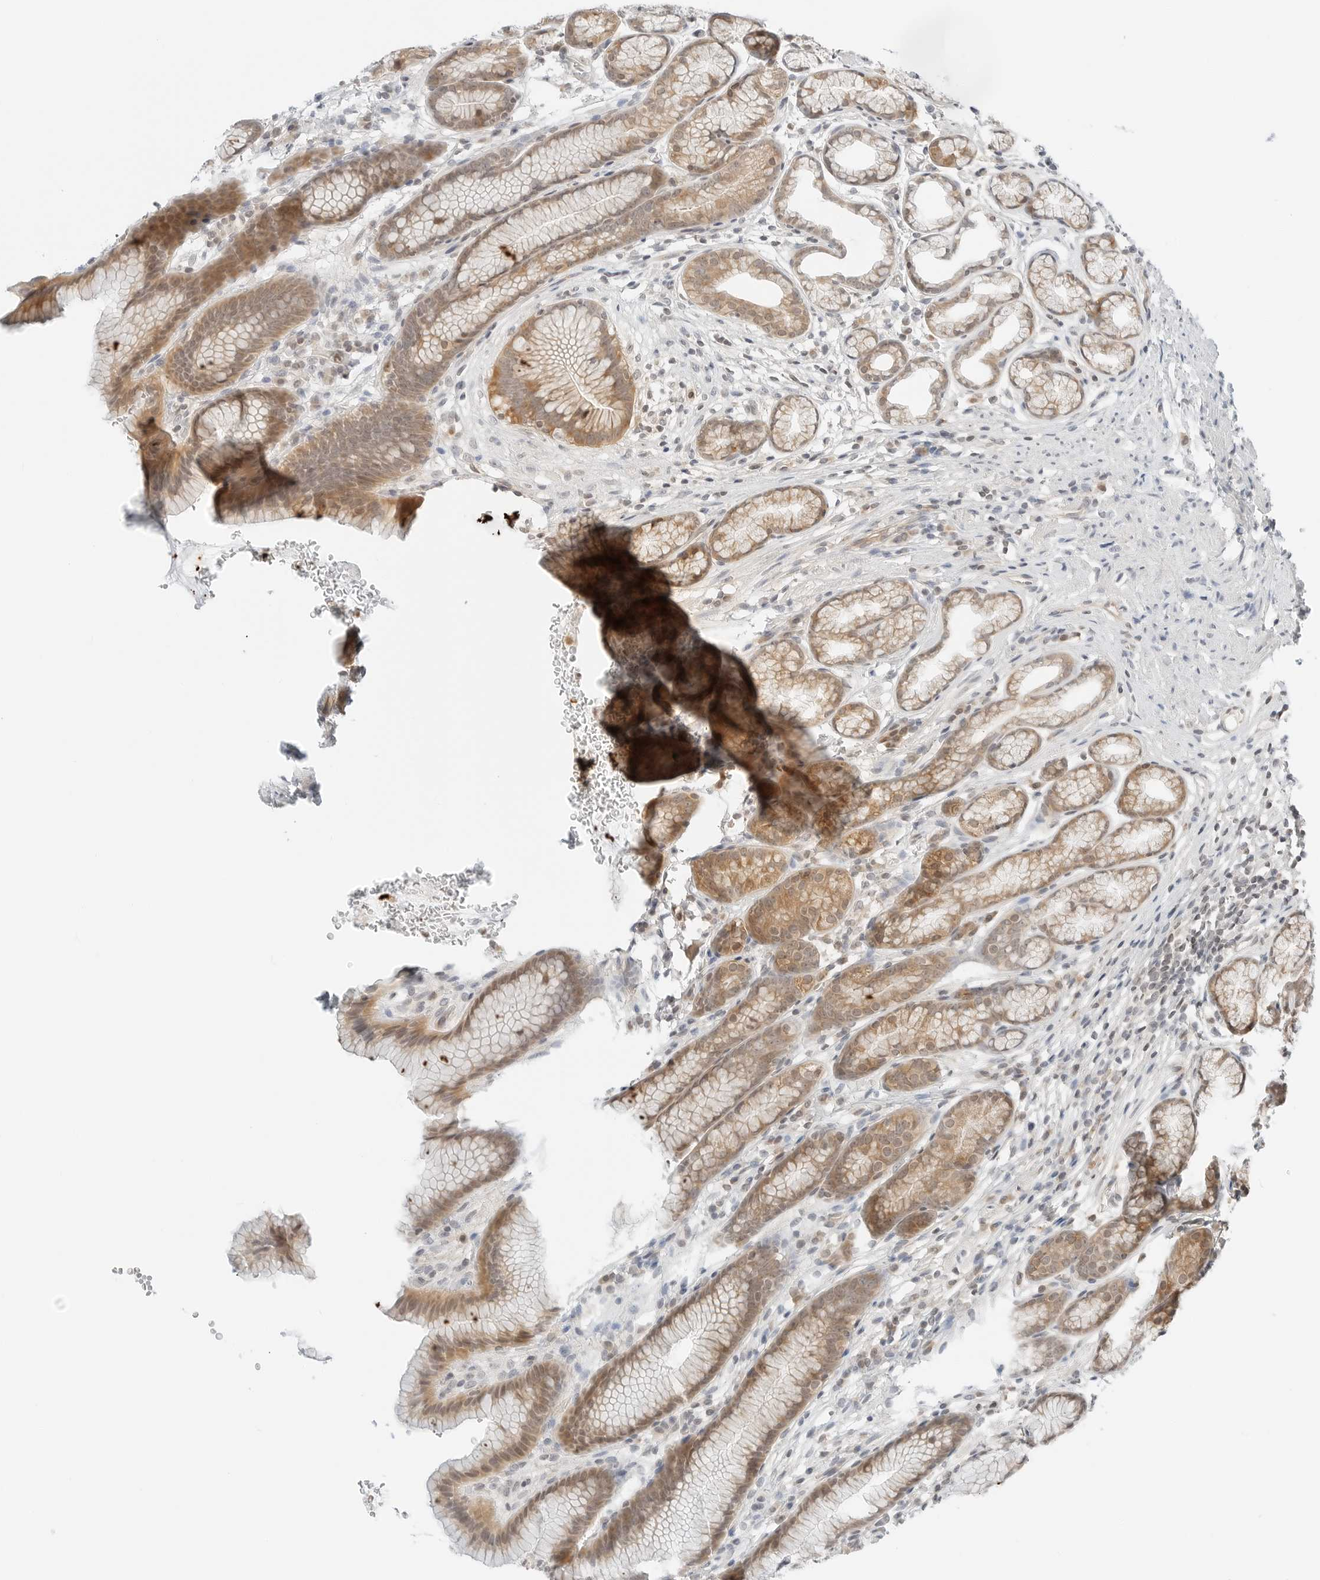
{"staining": {"intensity": "moderate", "quantity": "25%-75%", "location": "cytoplasmic/membranous"}, "tissue": "stomach", "cell_type": "Glandular cells", "image_type": "normal", "snomed": [{"axis": "morphology", "description": "Normal tissue, NOS"}, {"axis": "topography", "description": "Stomach"}], "caption": "Protein expression analysis of benign stomach reveals moderate cytoplasmic/membranous staining in approximately 25%-75% of glandular cells. (IHC, brightfield microscopy, high magnification).", "gene": "IQCC", "patient": {"sex": "male", "age": 42}}